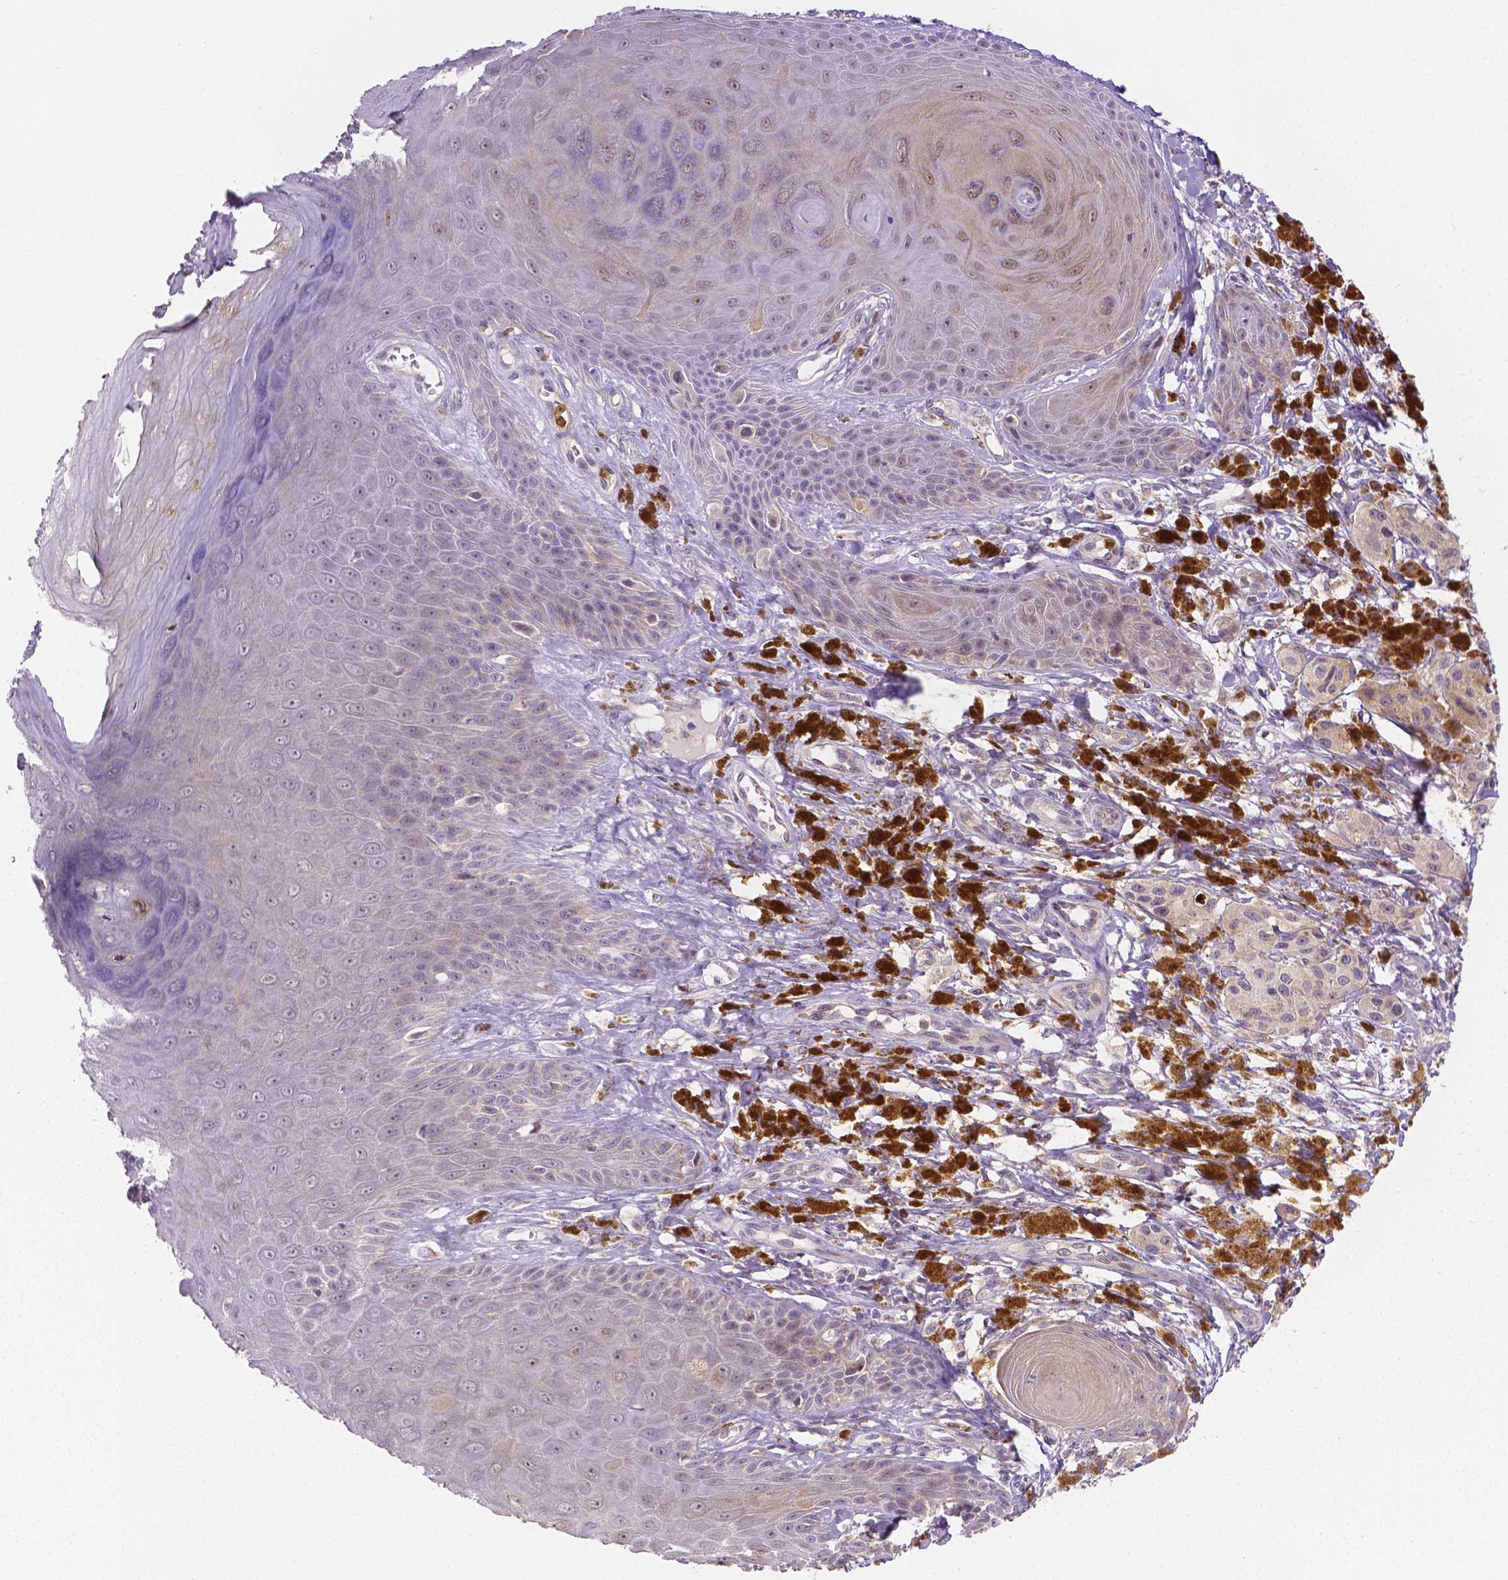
{"staining": {"intensity": "negative", "quantity": "none", "location": "none"}, "tissue": "melanoma", "cell_type": "Tumor cells", "image_type": "cancer", "snomed": [{"axis": "morphology", "description": "Malignant melanoma, NOS"}, {"axis": "topography", "description": "Skin"}], "caption": "This is an immunohistochemistry micrograph of melanoma. There is no staining in tumor cells.", "gene": "ZNRD2", "patient": {"sex": "female", "age": 80}}